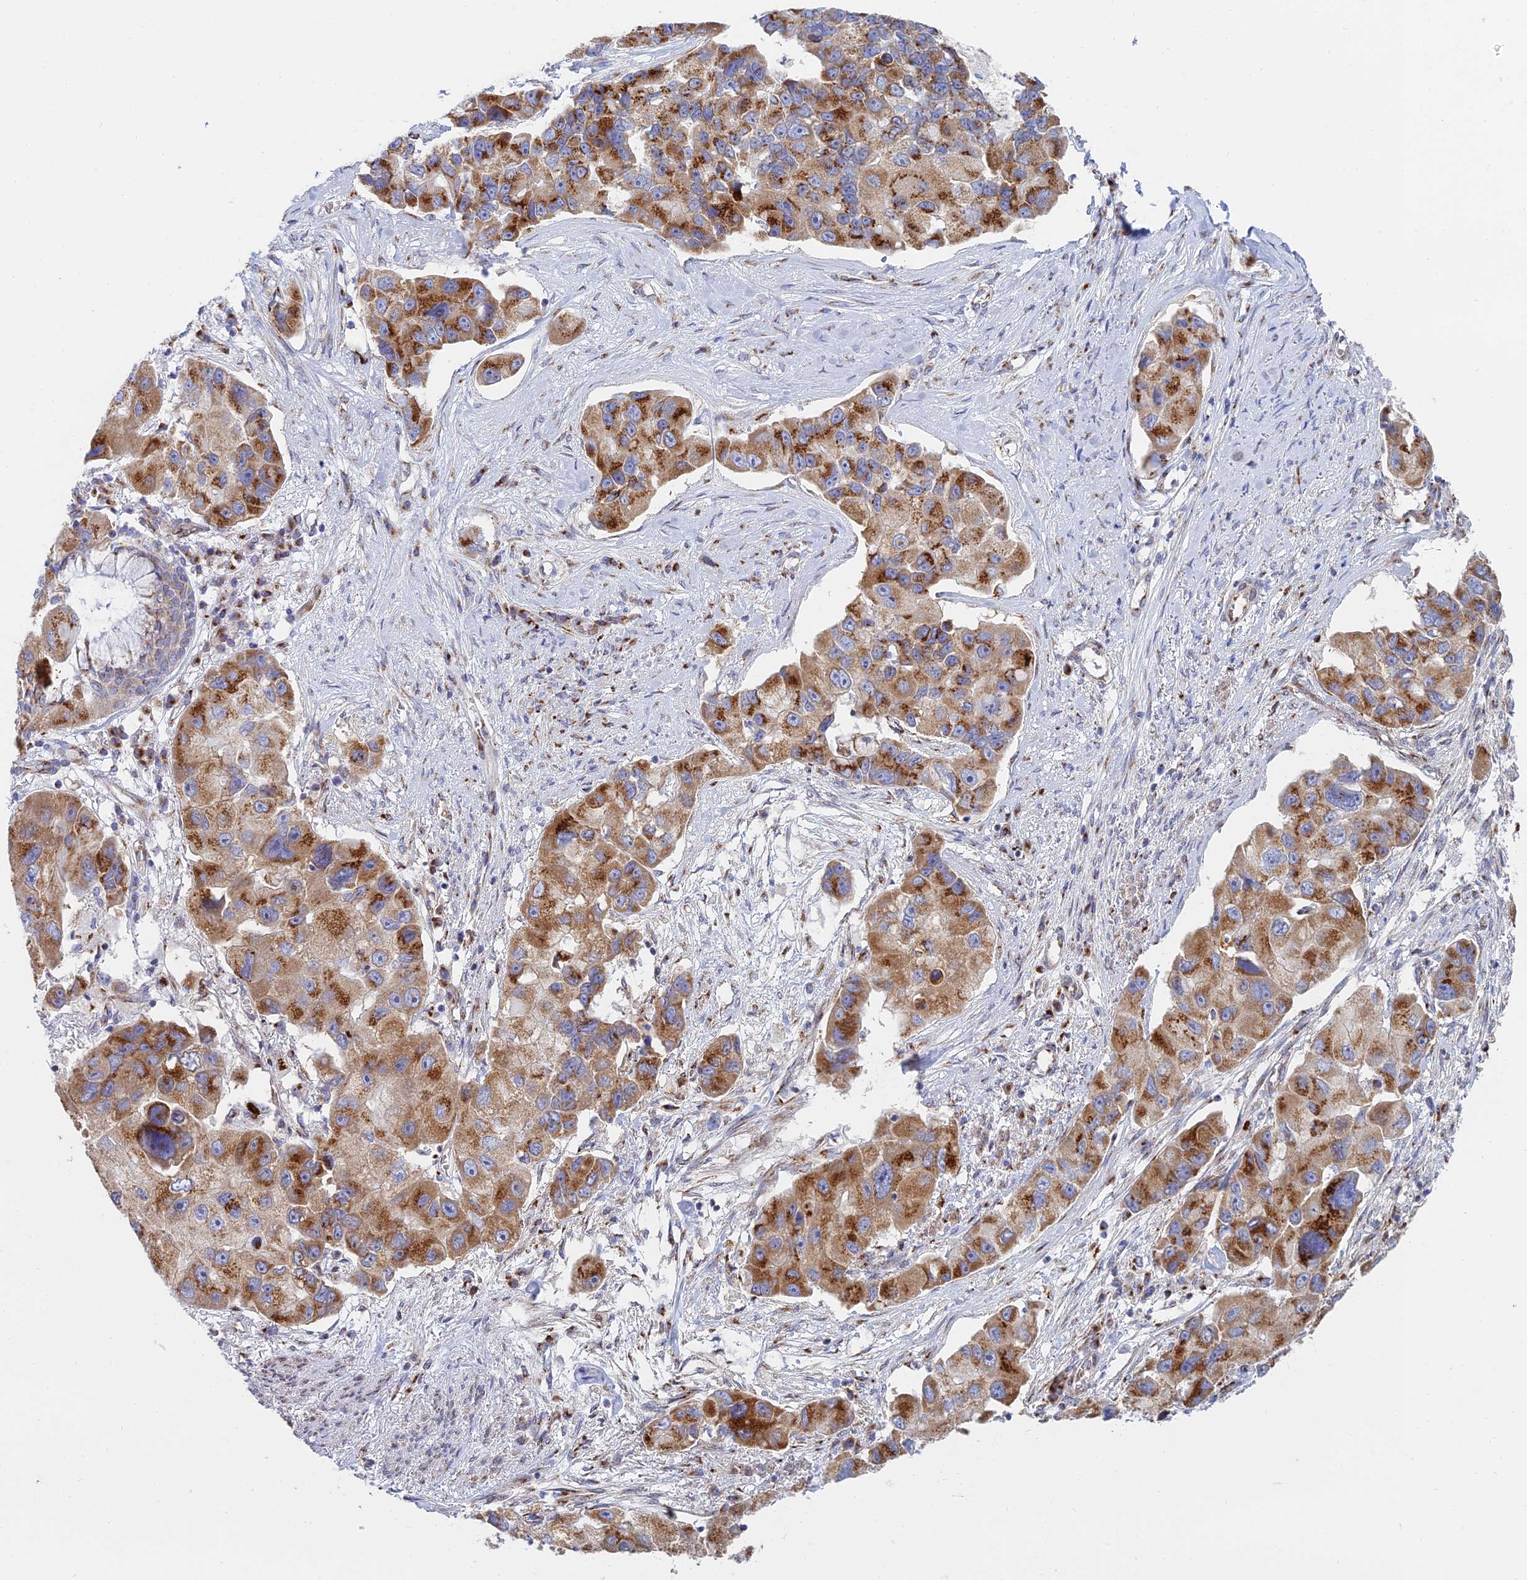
{"staining": {"intensity": "moderate", "quantity": ">75%", "location": "cytoplasmic/membranous"}, "tissue": "lung cancer", "cell_type": "Tumor cells", "image_type": "cancer", "snomed": [{"axis": "morphology", "description": "Adenocarcinoma, NOS"}, {"axis": "topography", "description": "Lung"}], "caption": "Protein positivity by immunohistochemistry displays moderate cytoplasmic/membranous staining in approximately >75% of tumor cells in adenocarcinoma (lung). The staining is performed using DAB (3,3'-diaminobenzidine) brown chromogen to label protein expression. The nuclei are counter-stained blue using hematoxylin.", "gene": "HS2ST1", "patient": {"sex": "female", "age": 54}}